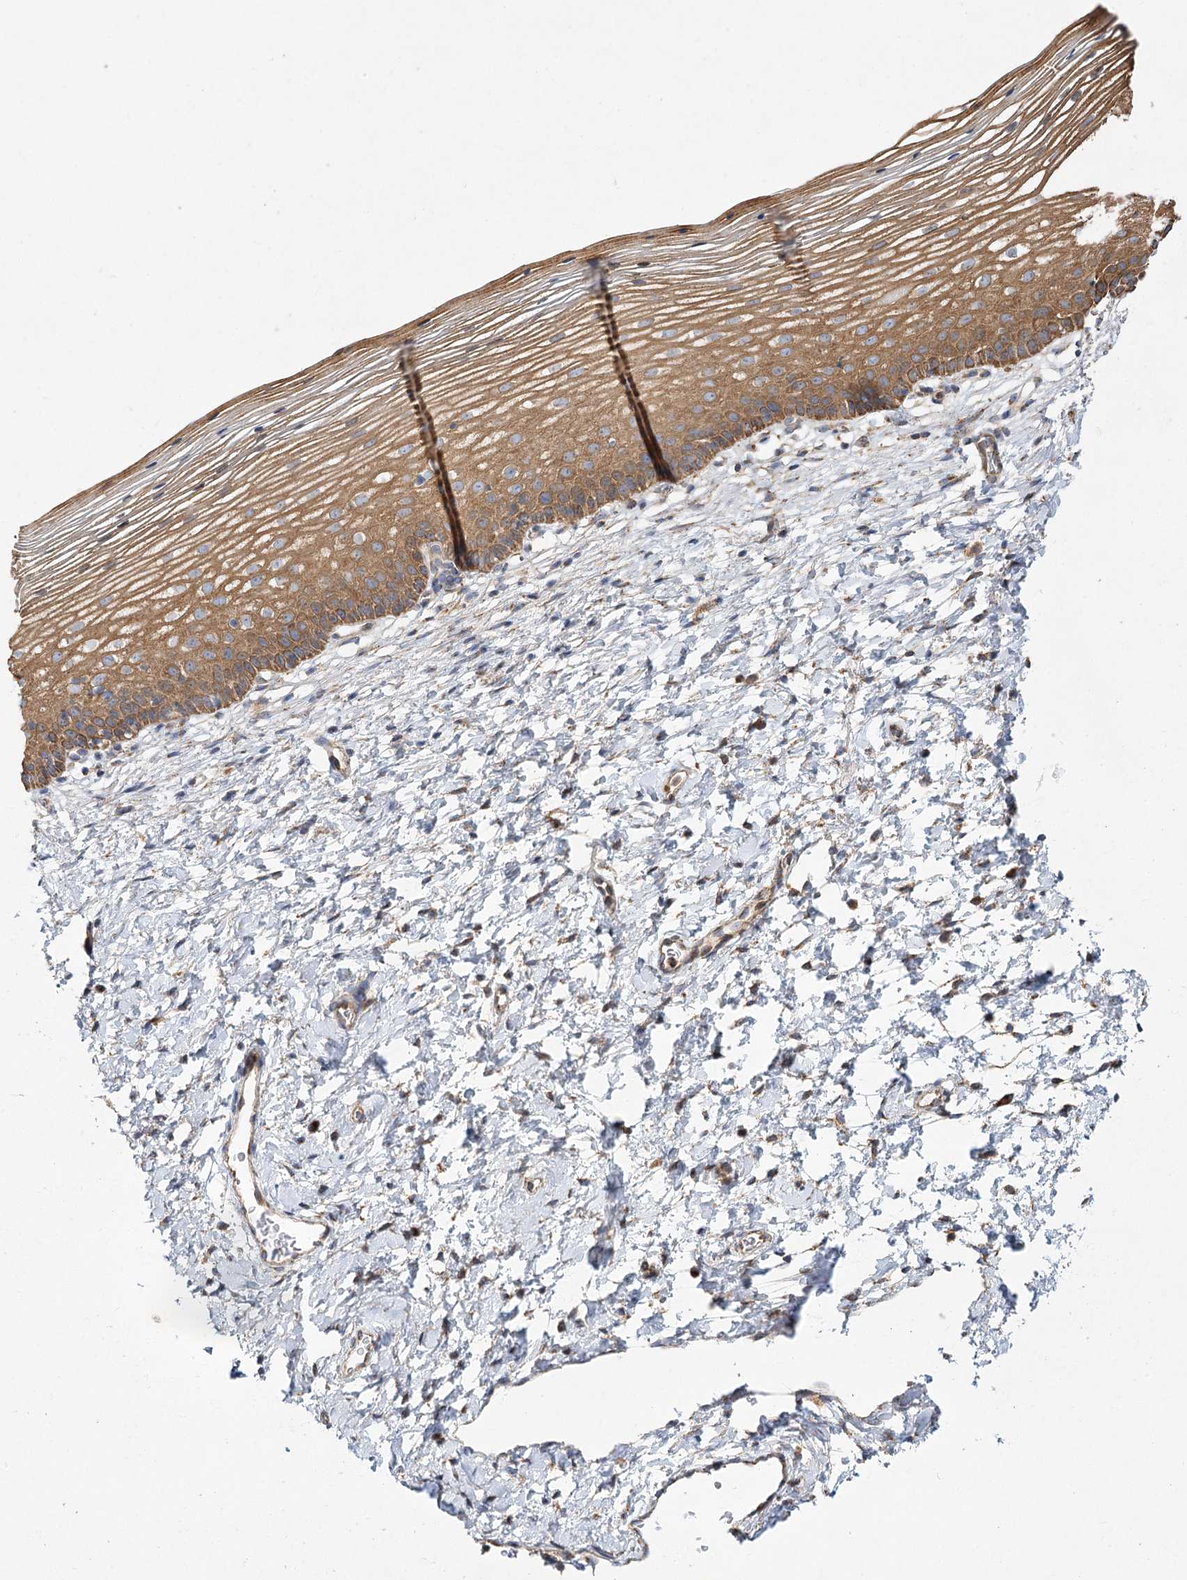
{"staining": {"intensity": "moderate", "quantity": ">75%", "location": "cytoplasmic/membranous"}, "tissue": "cervix", "cell_type": "Glandular cells", "image_type": "normal", "snomed": [{"axis": "morphology", "description": "Normal tissue, NOS"}, {"axis": "topography", "description": "Cervix"}], "caption": "A high-resolution photomicrograph shows immunohistochemistry (IHC) staining of benign cervix, which shows moderate cytoplasmic/membranous staining in about >75% of glandular cells.", "gene": "ZFYVE16", "patient": {"sex": "female", "age": 72}}